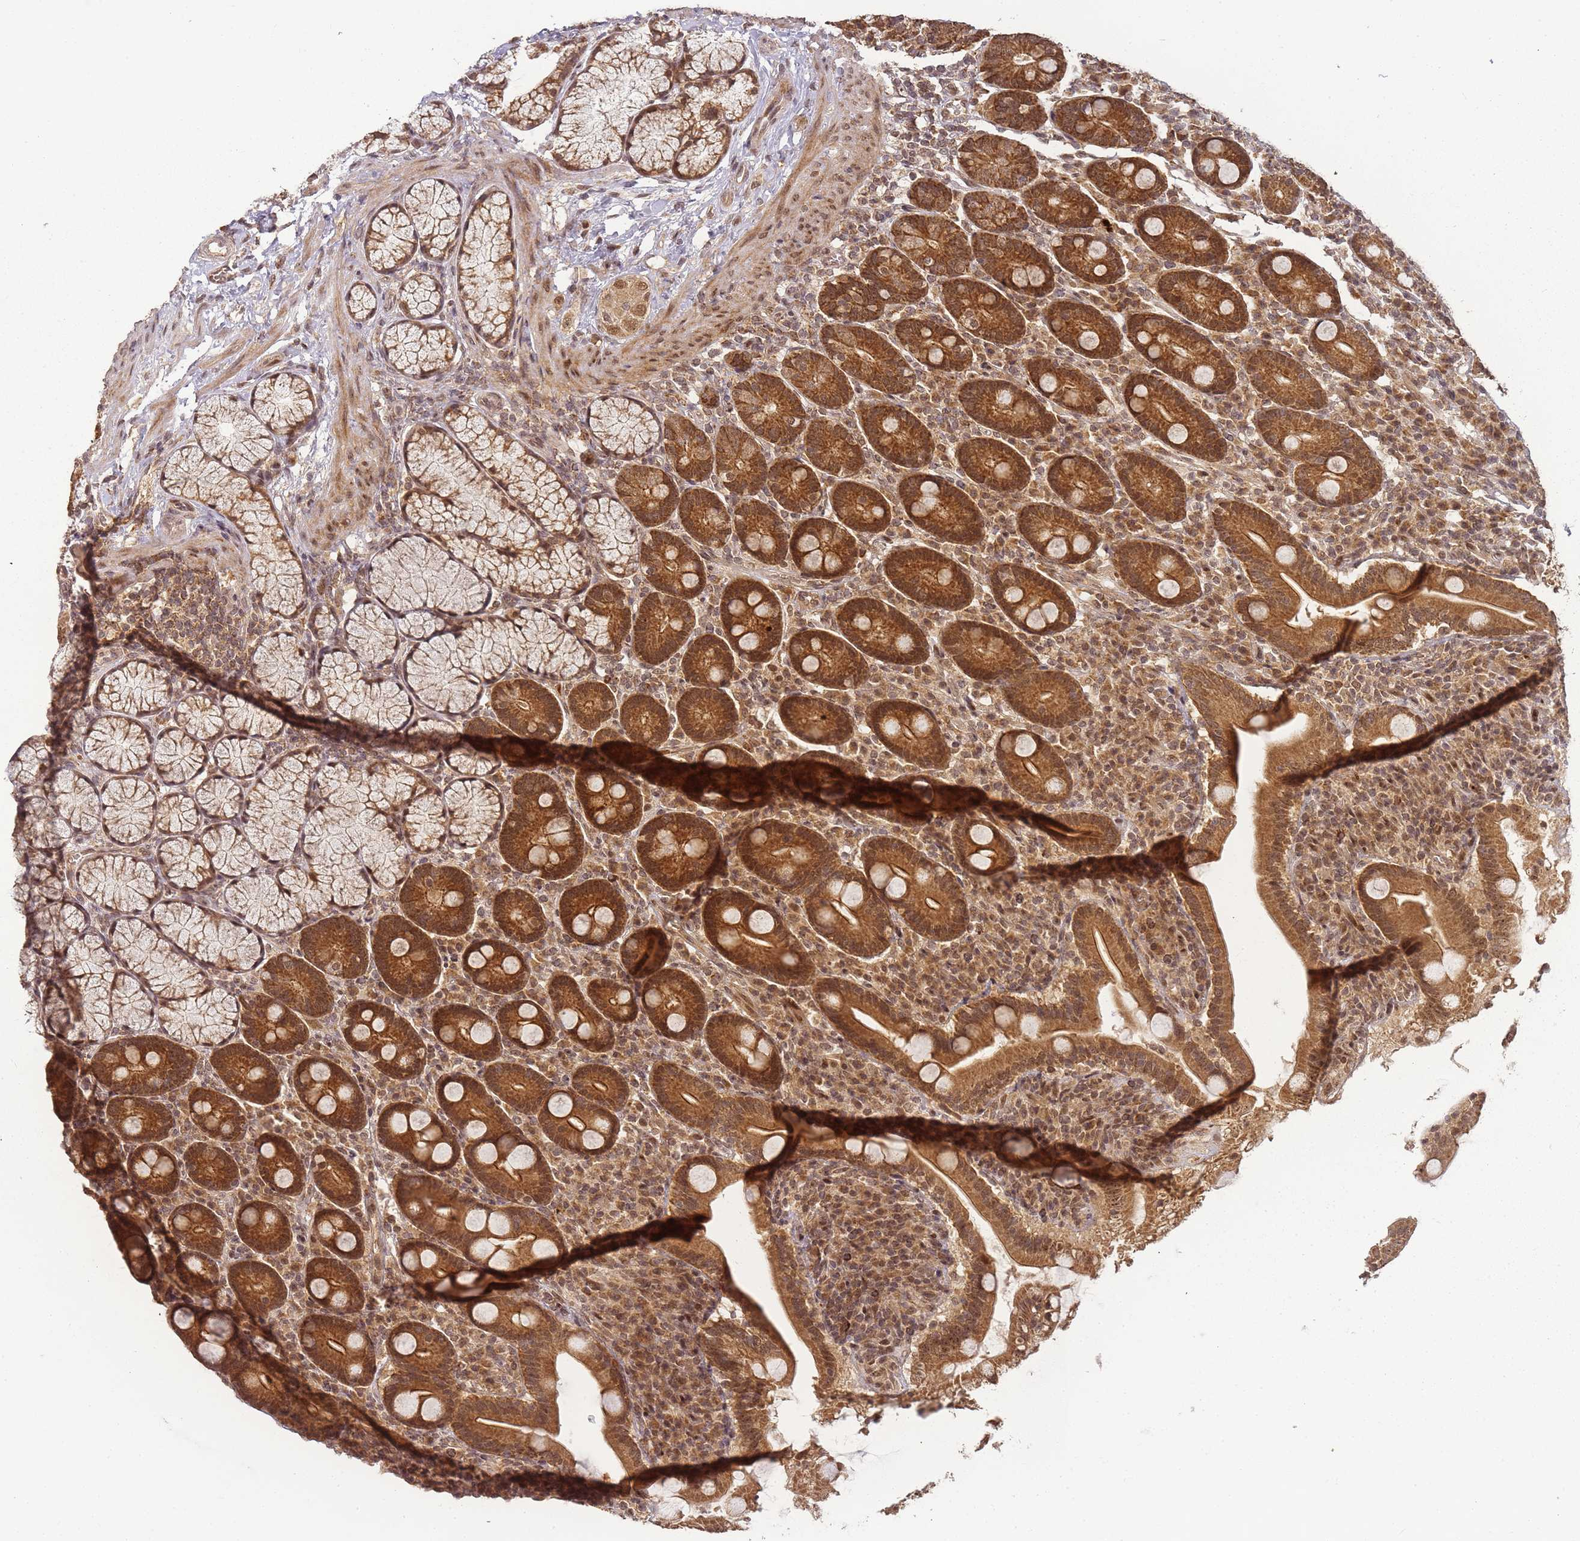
{"staining": {"intensity": "strong", "quantity": ">75%", "location": "cytoplasmic/membranous,nuclear"}, "tissue": "duodenum", "cell_type": "Glandular cells", "image_type": "normal", "snomed": [{"axis": "morphology", "description": "Normal tissue, NOS"}, {"axis": "topography", "description": "Duodenum"}], "caption": "The immunohistochemical stain shows strong cytoplasmic/membranous,nuclear expression in glandular cells of normal duodenum. The staining is performed using DAB (3,3'-diaminobenzidine) brown chromogen to label protein expression. The nuclei are counter-stained blue using hematoxylin.", "gene": "ZNF497", "patient": {"sex": "male", "age": 35}}